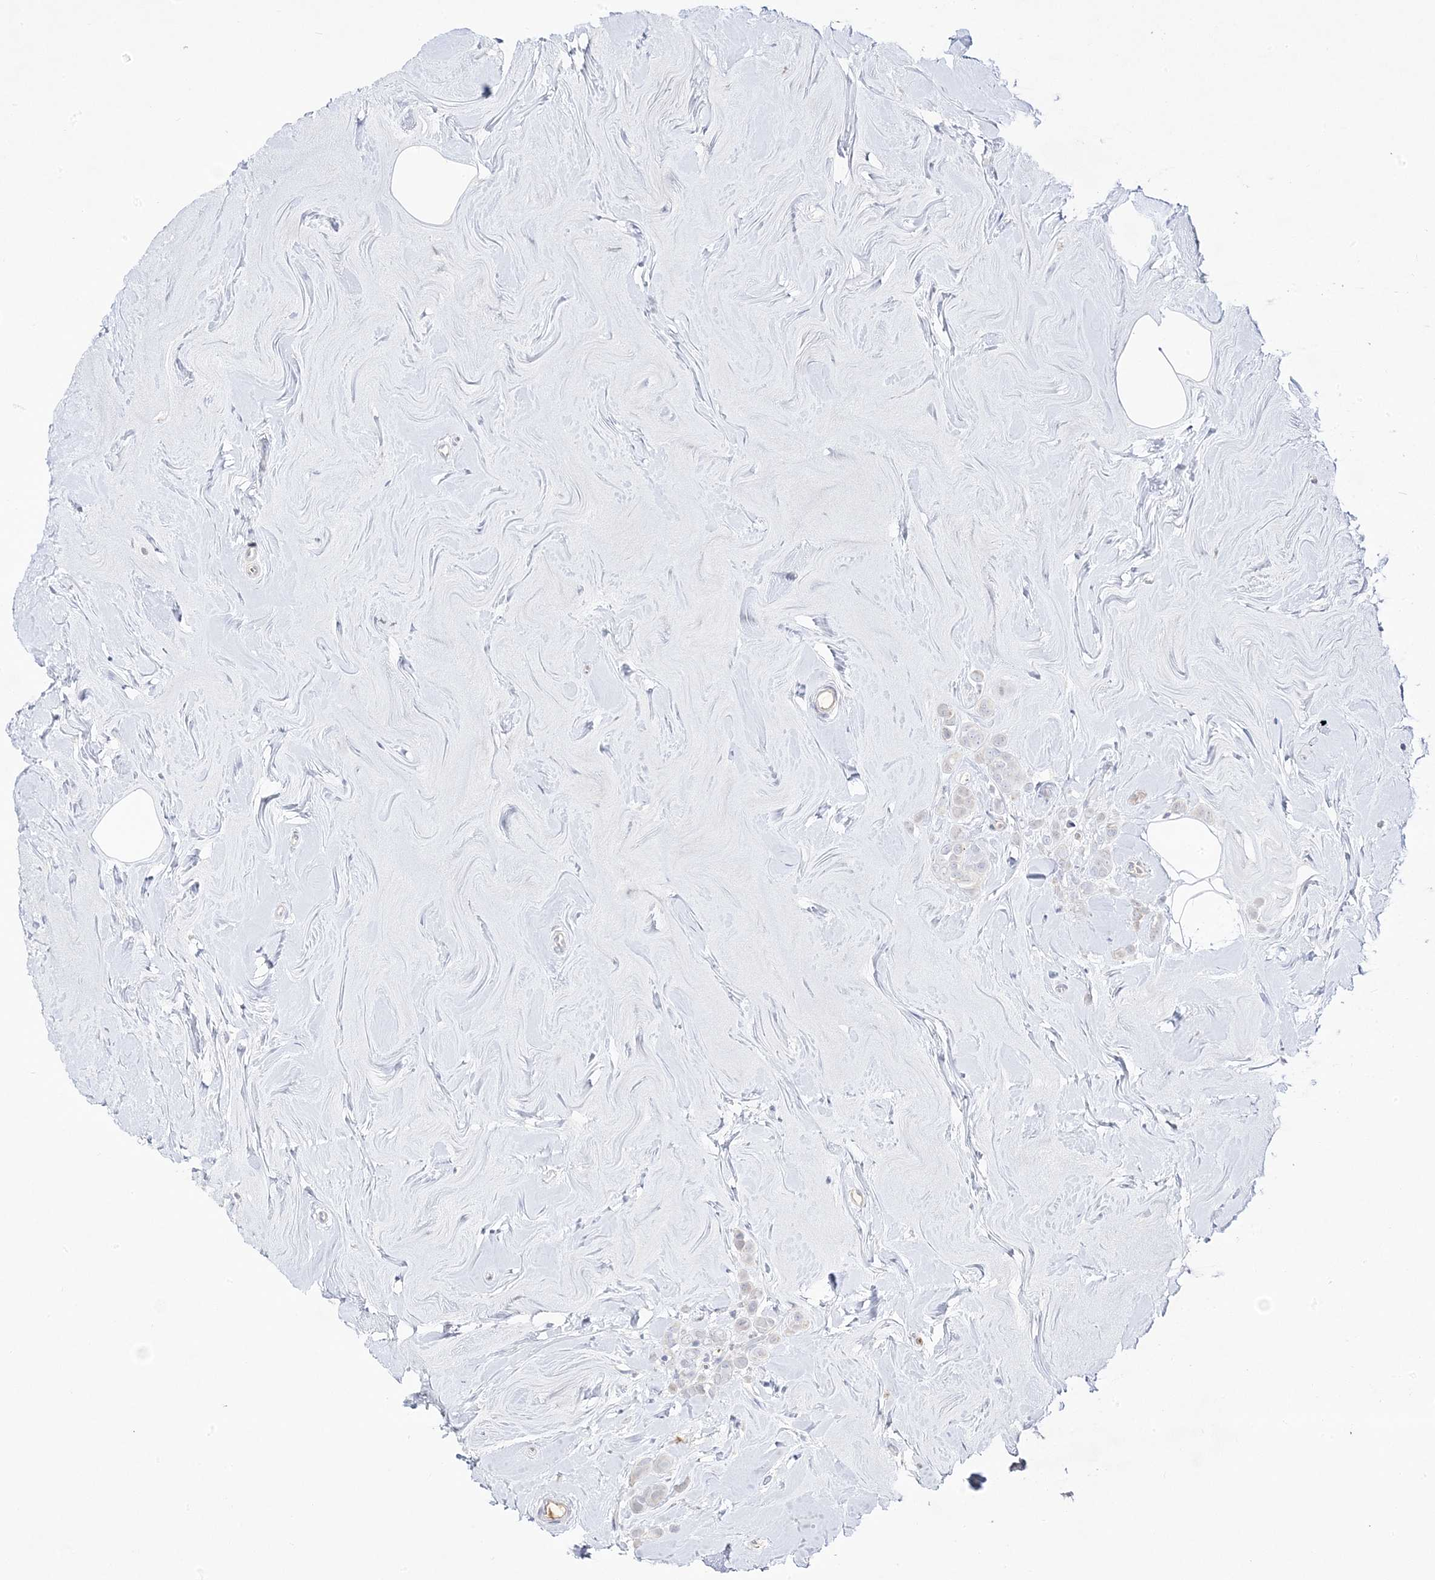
{"staining": {"intensity": "negative", "quantity": "none", "location": "none"}, "tissue": "breast cancer", "cell_type": "Tumor cells", "image_type": "cancer", "snomed": [{"axis": "morphology", "description": "Lobular carcinoma"}, {"axis": "topography", "description": "Breast"}], "caption": "Image shows no protein positivity in tumor cells of breast cancer tissue.", "gene": "TRANK1", "patient": {"sex": "female", "age": 47}}